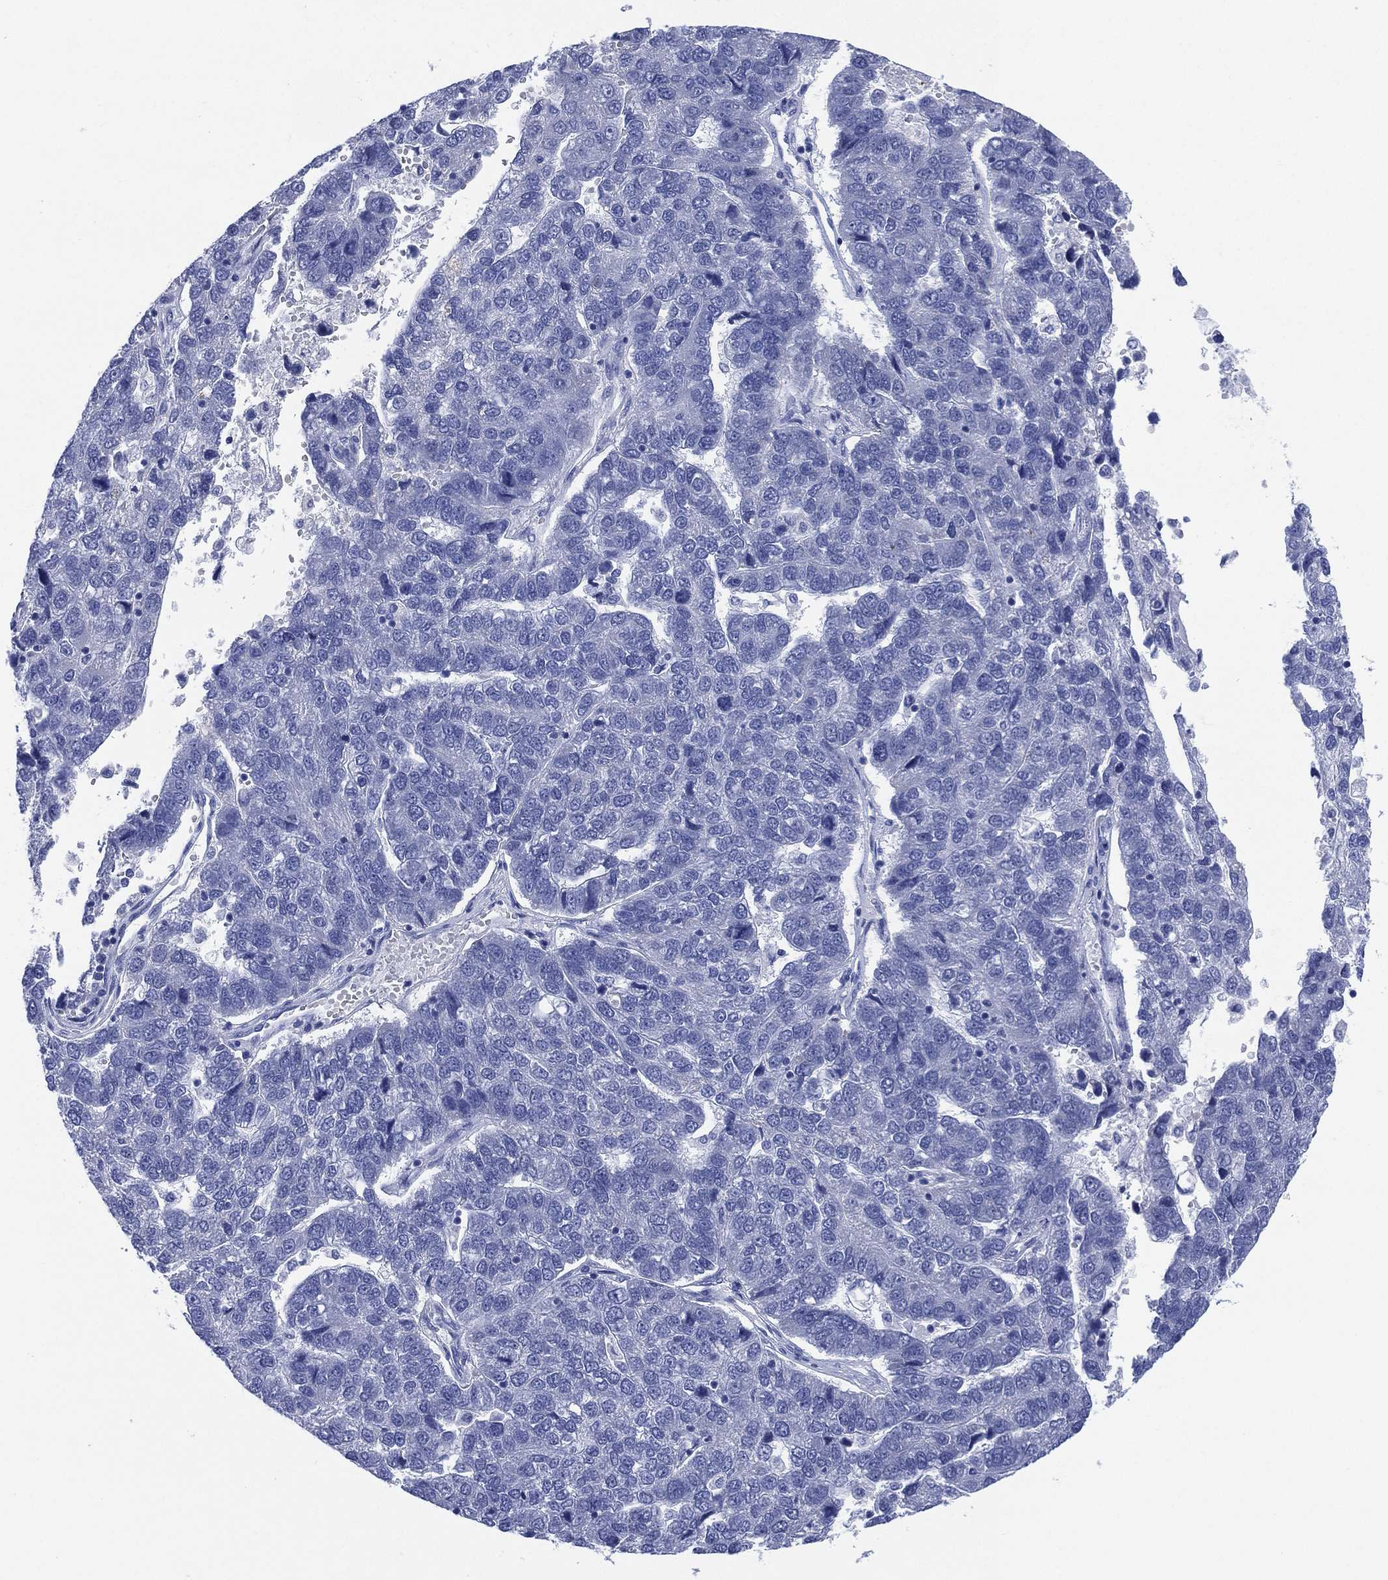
{"staining": {"intensity": "negative", "quantity": "none", "location": "none"}, "tissue": "pancreatic cancer", "cell_type": "Tumor cells", "image_type": "cancer", "snomed": [{"axis": "morphology", "description": "Adenocarcinoma, NOS"}, {"axis": "topography", "description": "Pancreas"}], "caption": "A micrograph of pancreatic cancer (adenocarcinoma) stained for a protein displays no brown staining in tumor cells.", "gene": "SLC9C2", "patient": {"sex": "female", "age": 61}}